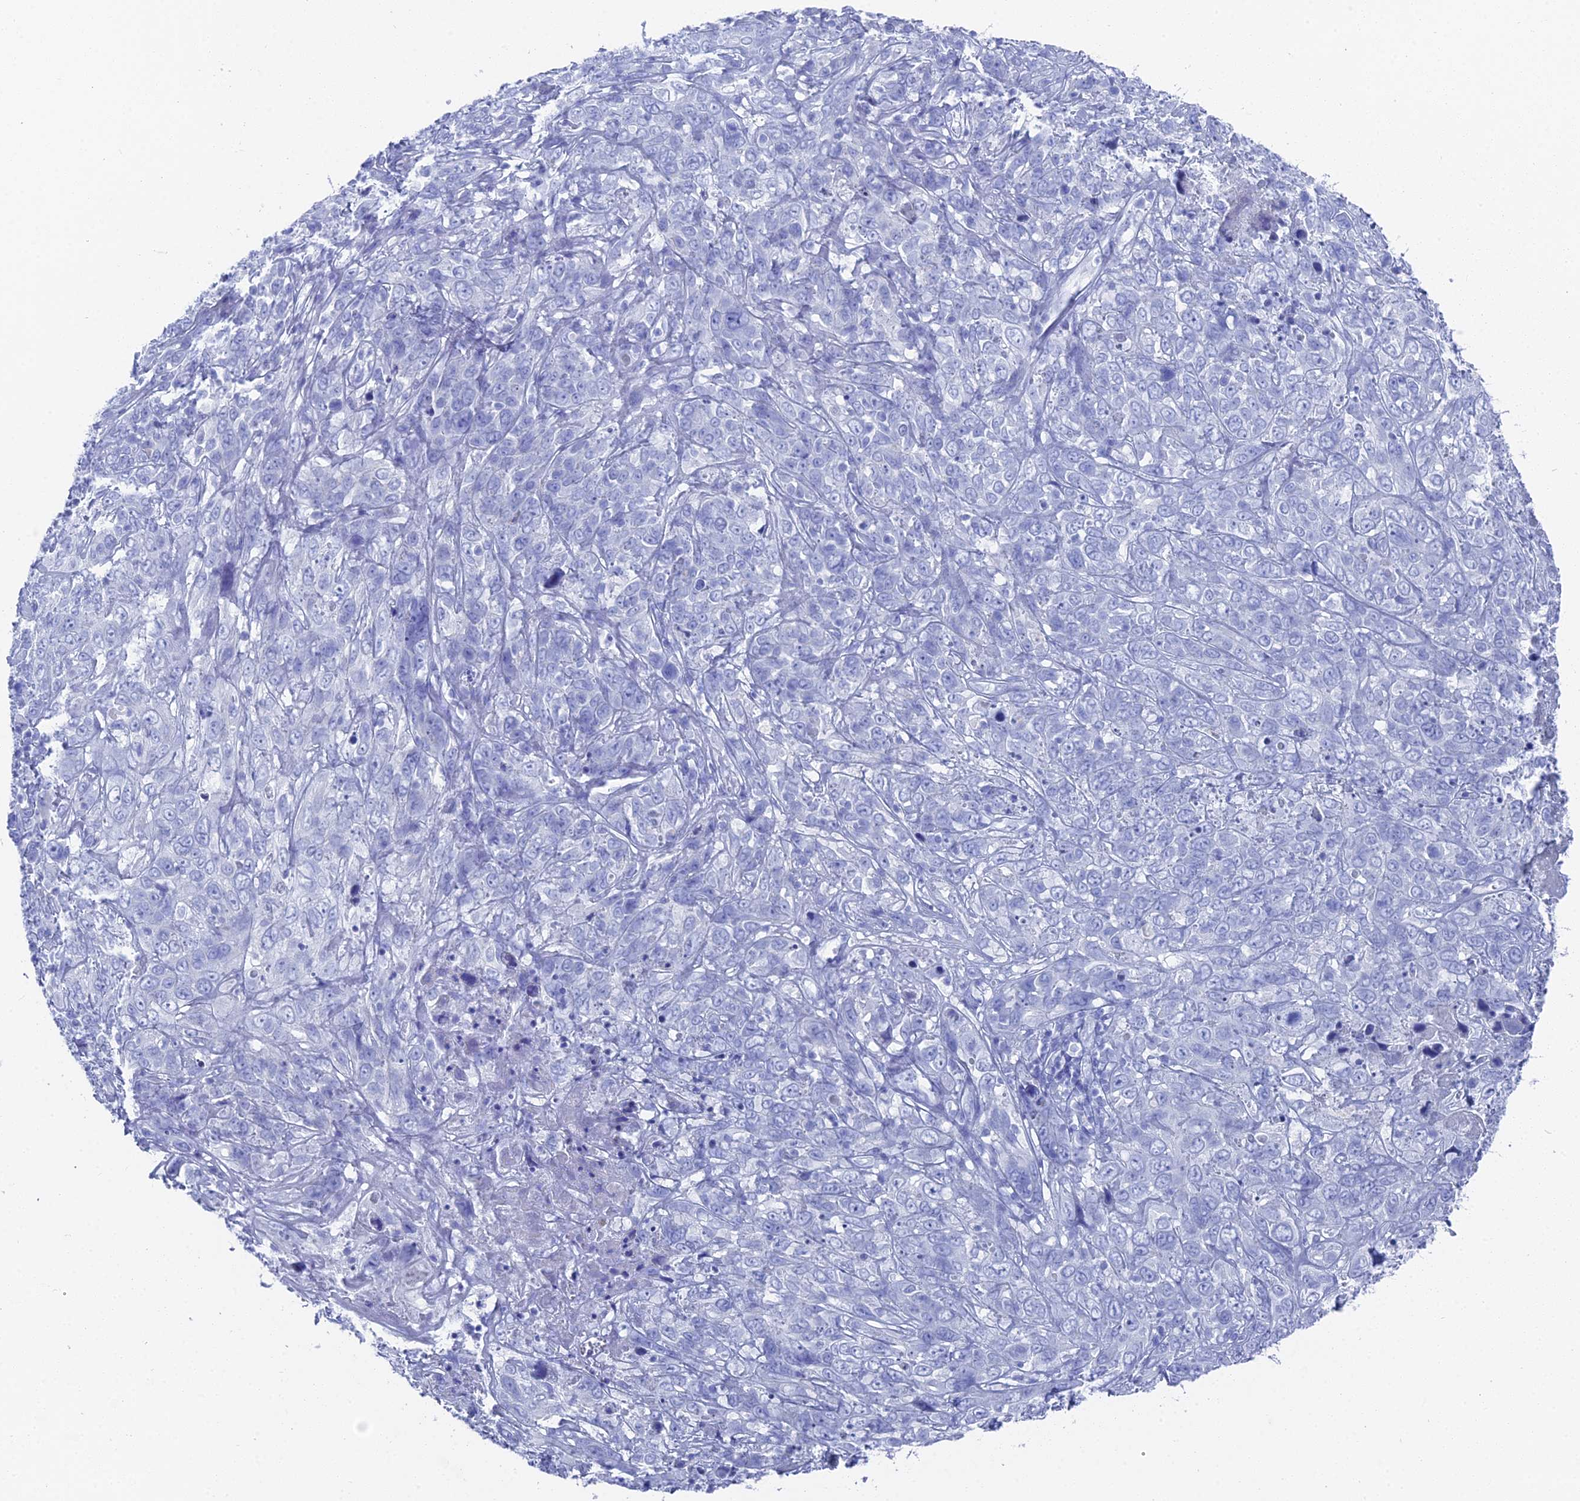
{"staining": {"intensity": "negative", "quantity": "none", "location": "none"}, "tissue": "cervical cancer", "cell_type": "Tumor cells", "image_type": "cancer", "snomed": [{"axis": "morphology", "description": "Squamous cell carcinoma, NOS"}, {"axis": "topography", "description": "Cervix"}], "caption": "Squamous cell carcinoma (cervical) was stained to show a protein in brown. There is no significant expression in tumor cells. (DAB (3,3'-diaminobenzidine) IHC visualized using brightfield microscopy, high magnification).", "gene": "ENPP3", "patient": {"sex": "female", "age": 46}}